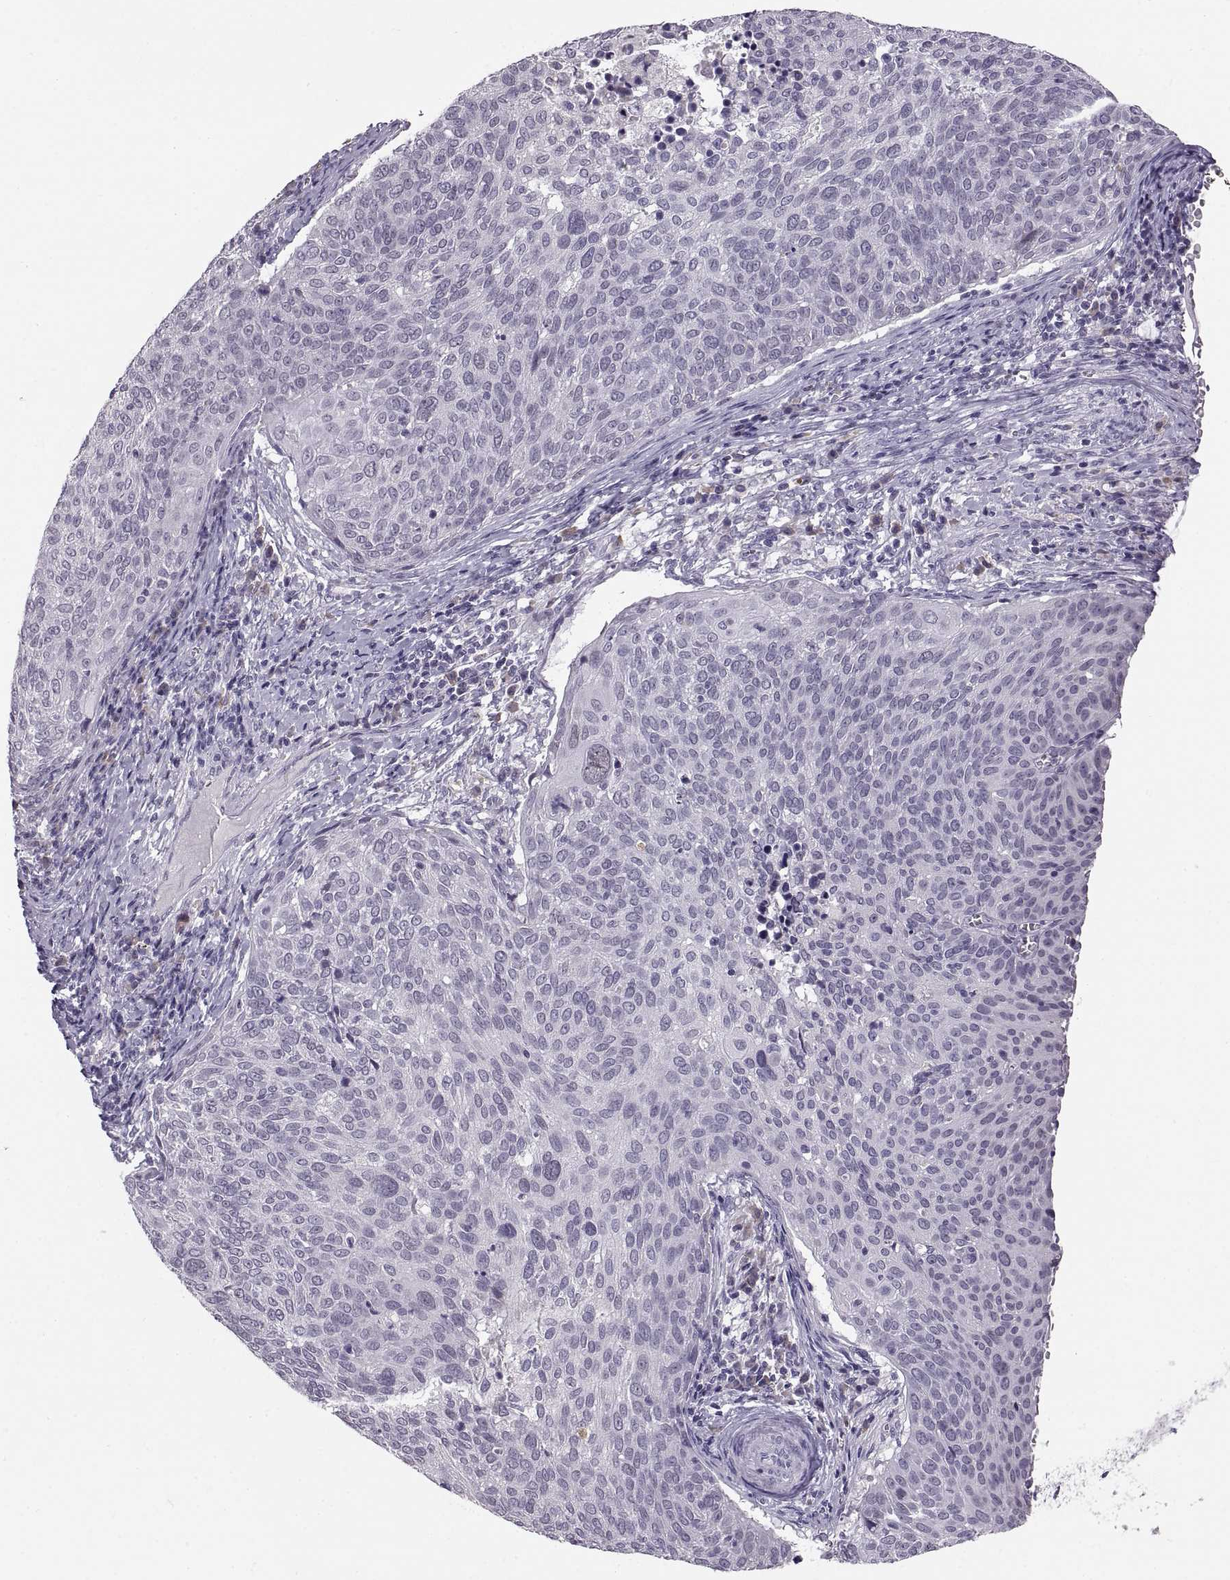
{"staining": {"intensity": "negative", "quantity": "none", "location": "none"}, "tissue": "cervical cancer", "cell_type": "Tumor cells", "image_type": "cancer", "snomed": [{"axis": "morphology", "description": "Squamous cell carcinoma, NOS"}, {"axis": "topography", "description": "Cervix"}], "caption": "Cervical cancer (squamous cell carcinoma) stained for a protein using immunohistochemistry (IHC) demonstrates no staining tumor cells.", "gene": "MAGEB18", "patient": {"sex": "female", "age": 39}}